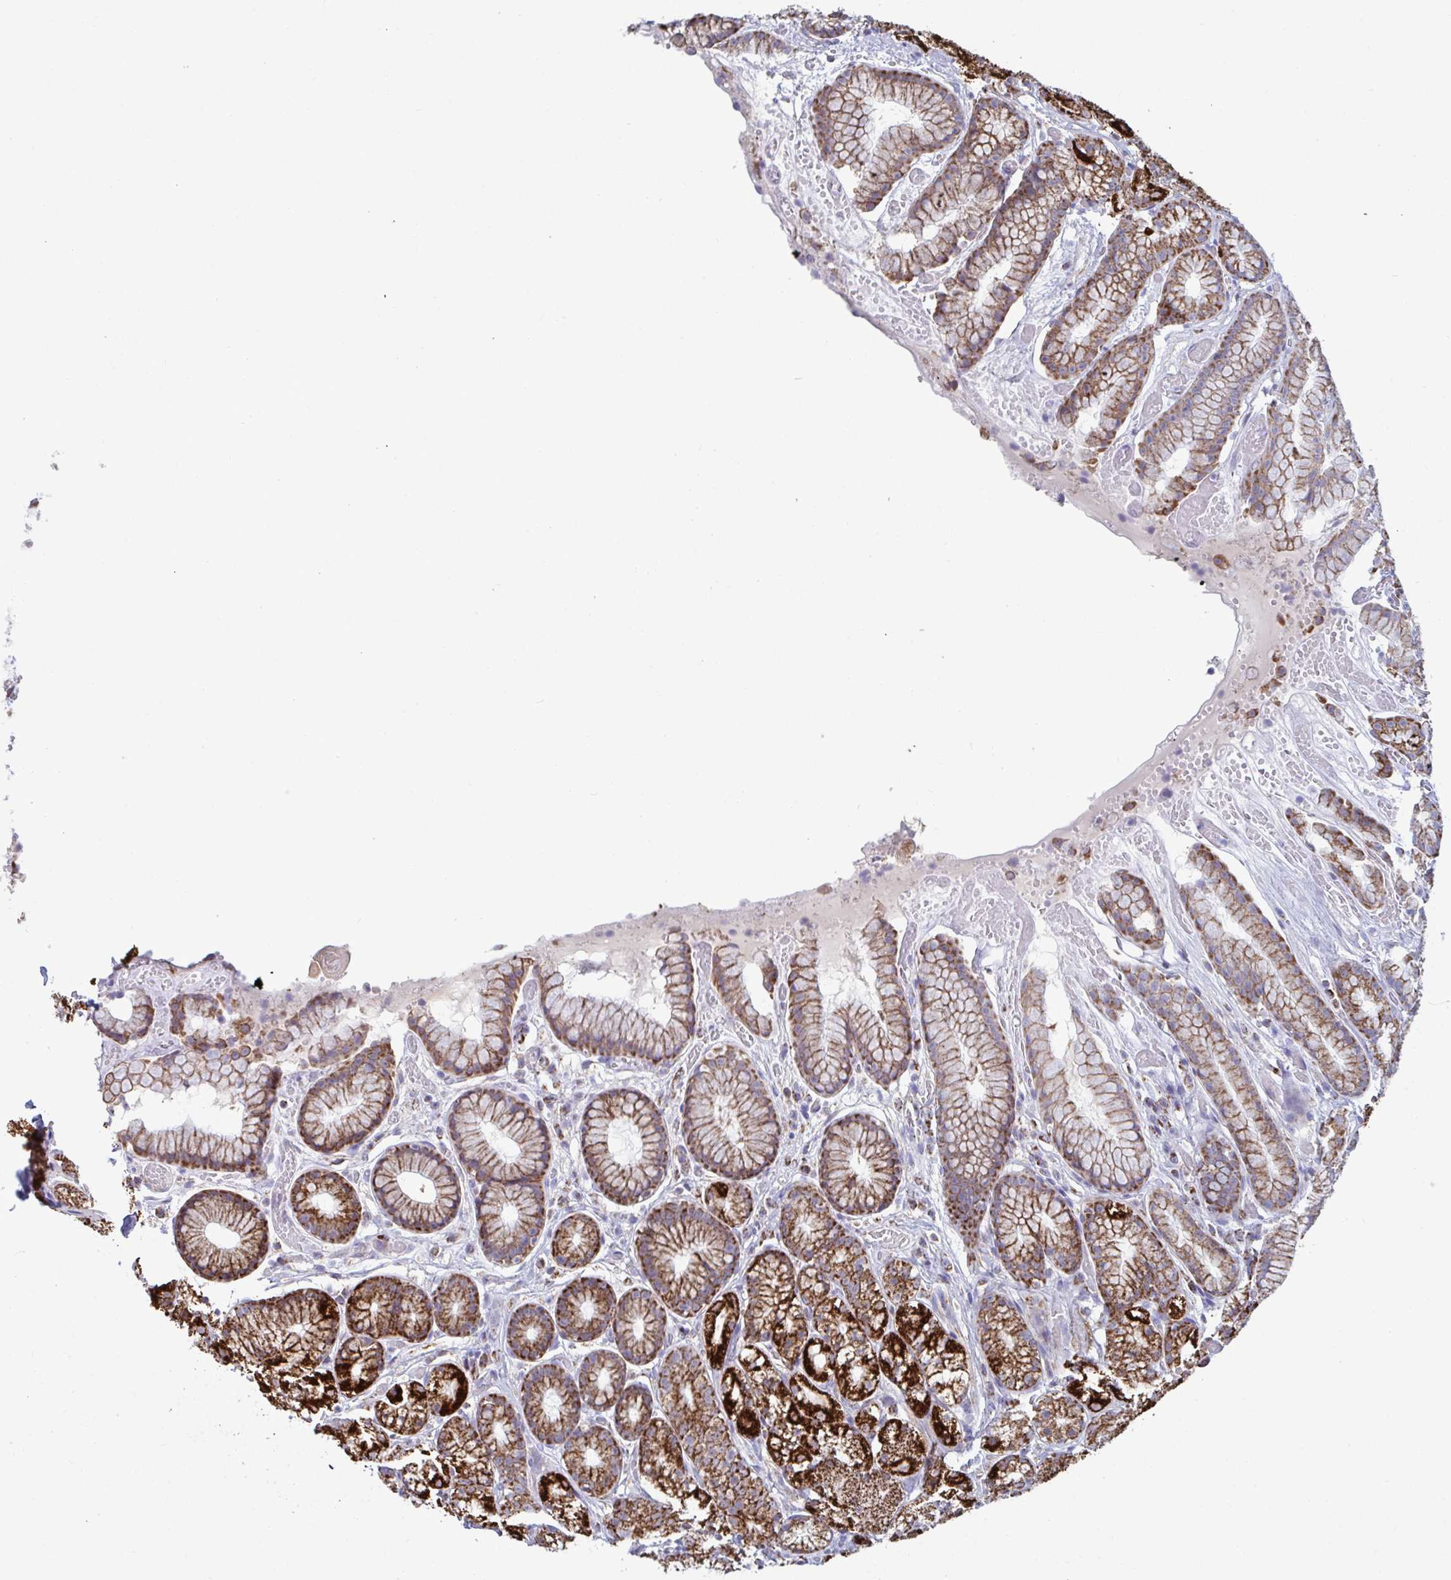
{"staining": {"intensity": "strong", "quantity": ">75%", "location": "cytoplasmic/membranous"}, "tissue": "stomach", "cell_type": "Glandular cells", "image_type": "normal", "snomed": [{"axis": "morphology", "description": "Normal tissue, NOS"}, {"axis": "topography", "description": "Smooth muscle"}, {"axis": "topography", "description": "Stomach"}], "caption": "A high-resolution micrograph shows IHC staining of benign stomach, which reveals strong cytoplasmic/membranous staining in approximately >75% of glandular cells.", "gene": "BCAT2", "patient": {"sex": "male", "age": 70}}